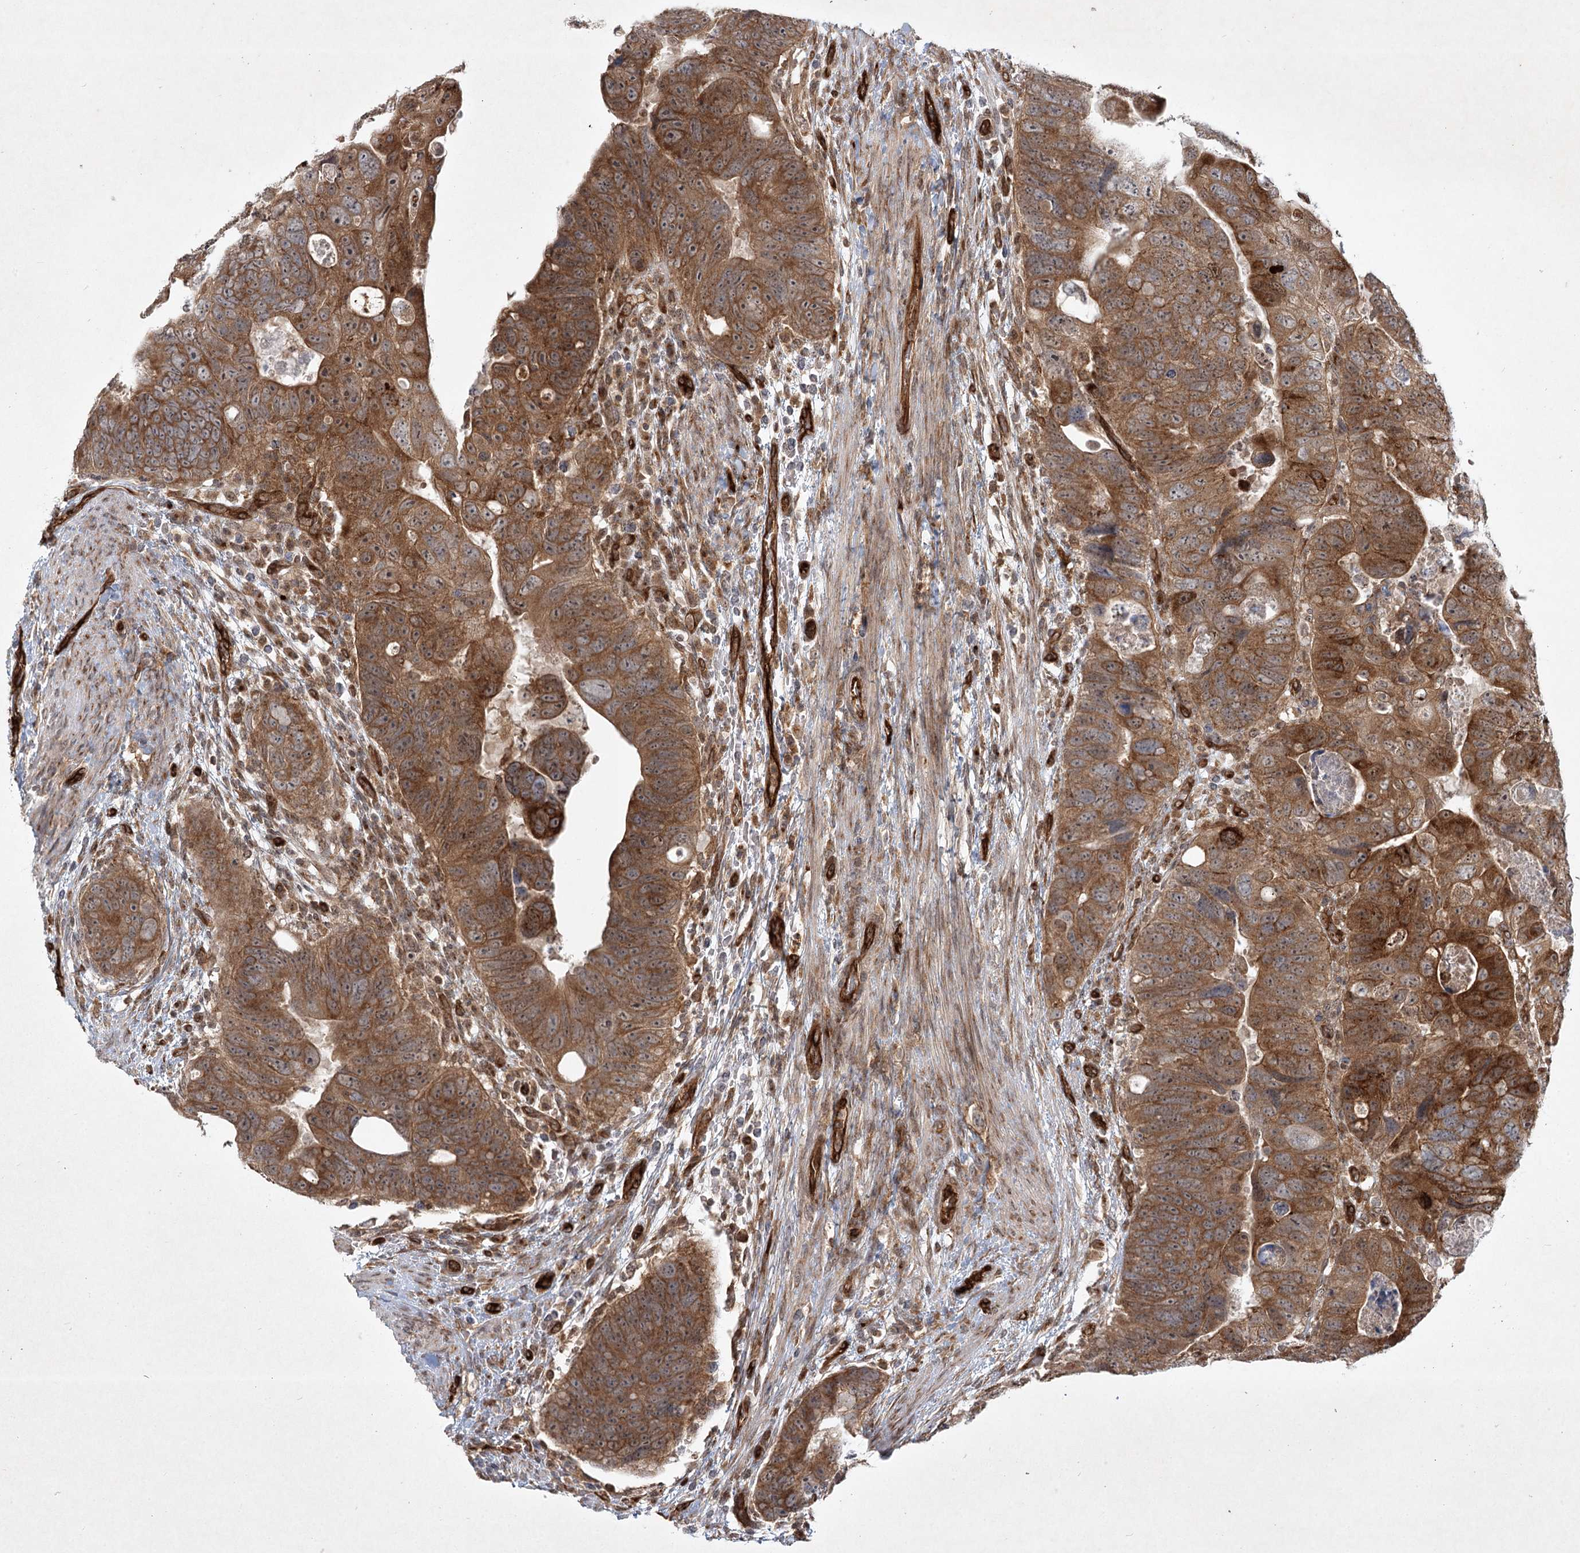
{"staining": {"intensity": "strong", "quantity": ">75%", "location": "cytoplasmic/membranous"}, "tissue": "colorectal cancer", "cell_type": "Tumor cells", "image_type": "cancer", "snomed": [{"axis": "morphology", "description": "Adenocarcinoma, NOS"}, {"axis": "topography", "description": "Rectum"}], "caption": "Brown immunohistochemical staining in human colorectal cancer shows strong cytoplasmic/membranous staining in approximately >75% of tumor cells.", "gene": "ARHGAP31", "patient": {"sex": "male", "age": 59}}